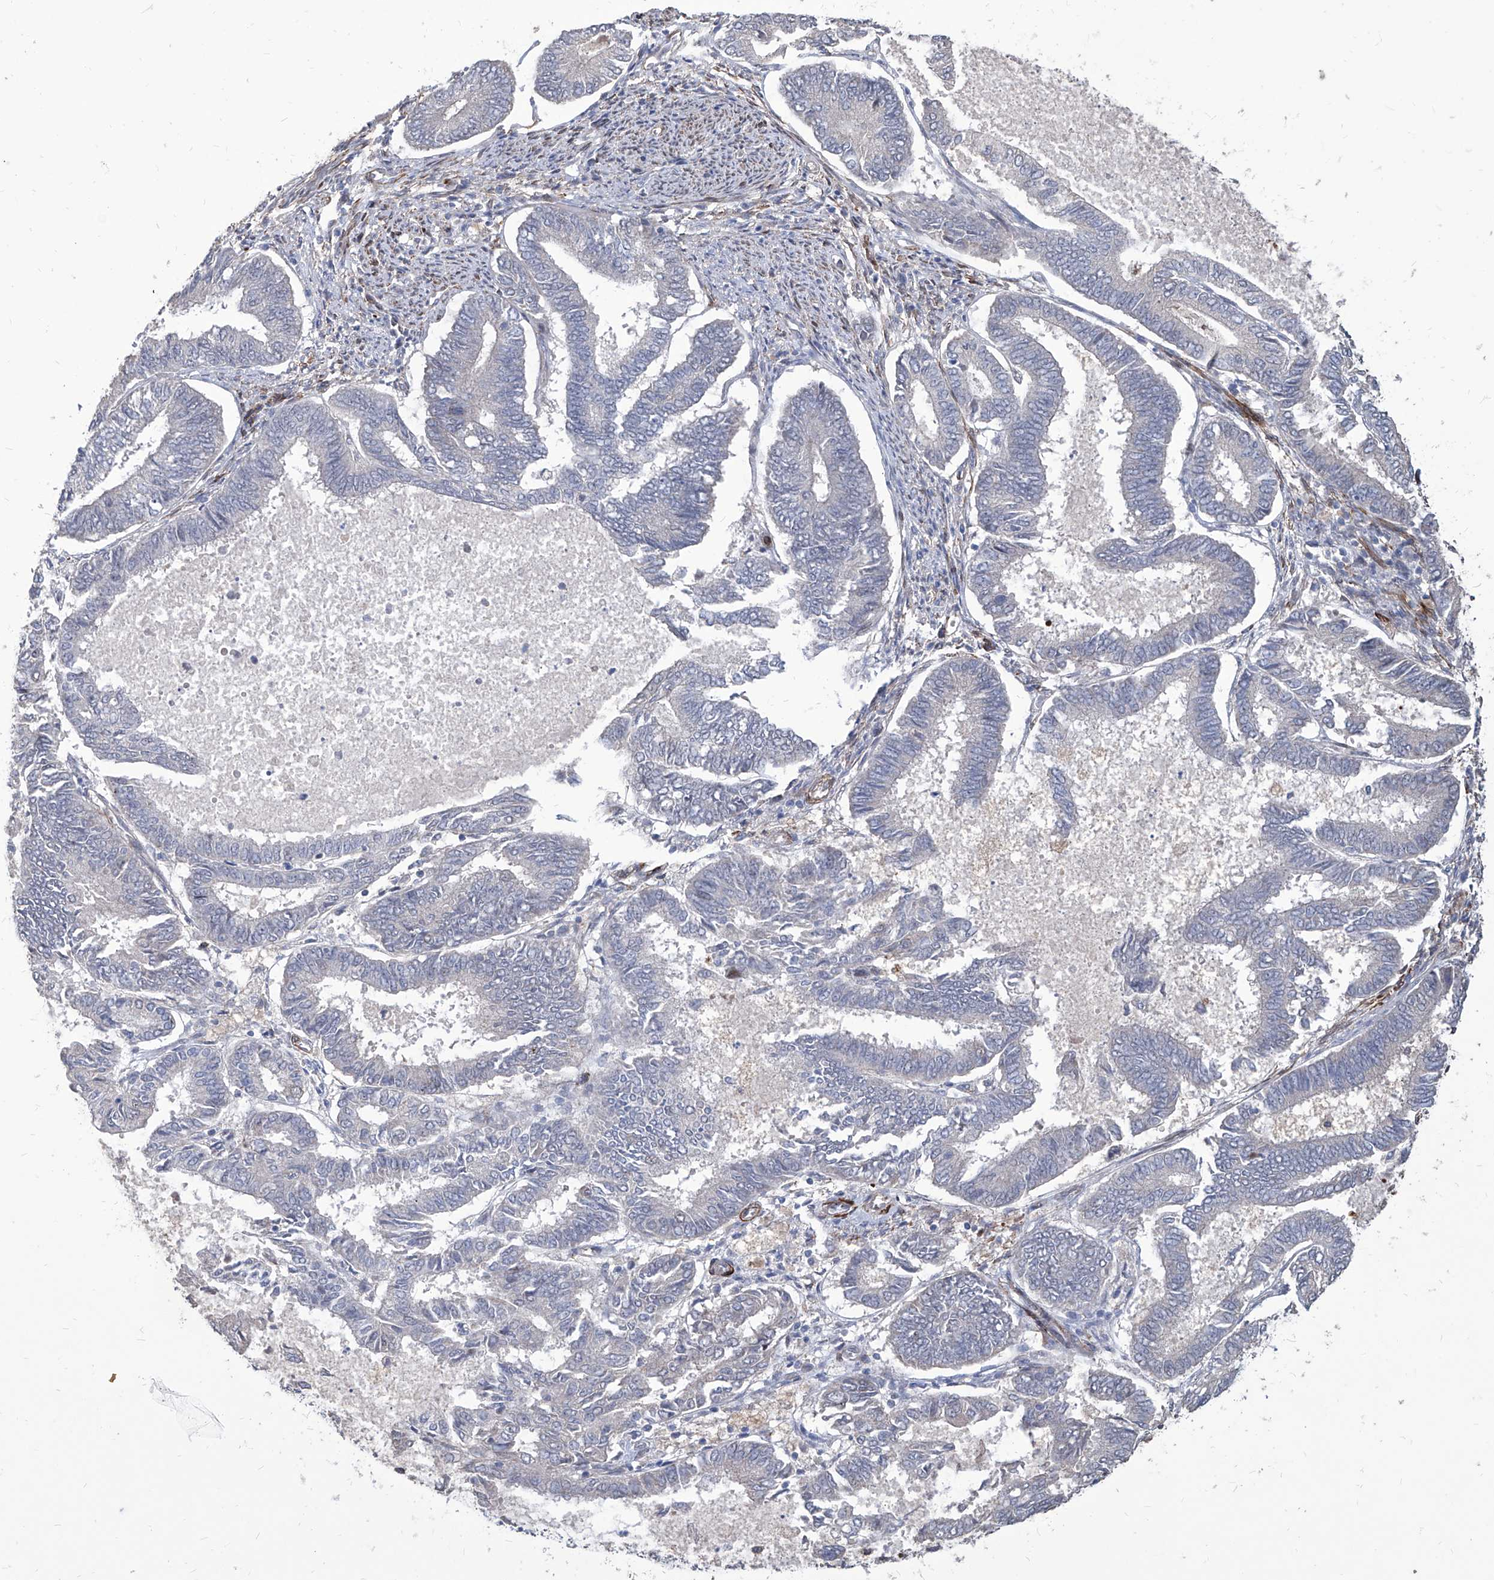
{"staining": {"intensity": "negative", "quantity": "none", "location": "none"}, "tissue": "endometrial cancer", "cell_type": "Tumor cells", "image_type": "cancer", "snomed": [{"axis": "morphology", "description": "Adenocarcinoma, NOS"}, {"axis": "topography", "description": "Endometrium"}], "caption": "Endometrial adenocarcinoma was stained to show a protein in brown. There is no significant expression in tumor cells.", "gene": "FAM83B", "patient": {"sex": "female", "age": 86}}